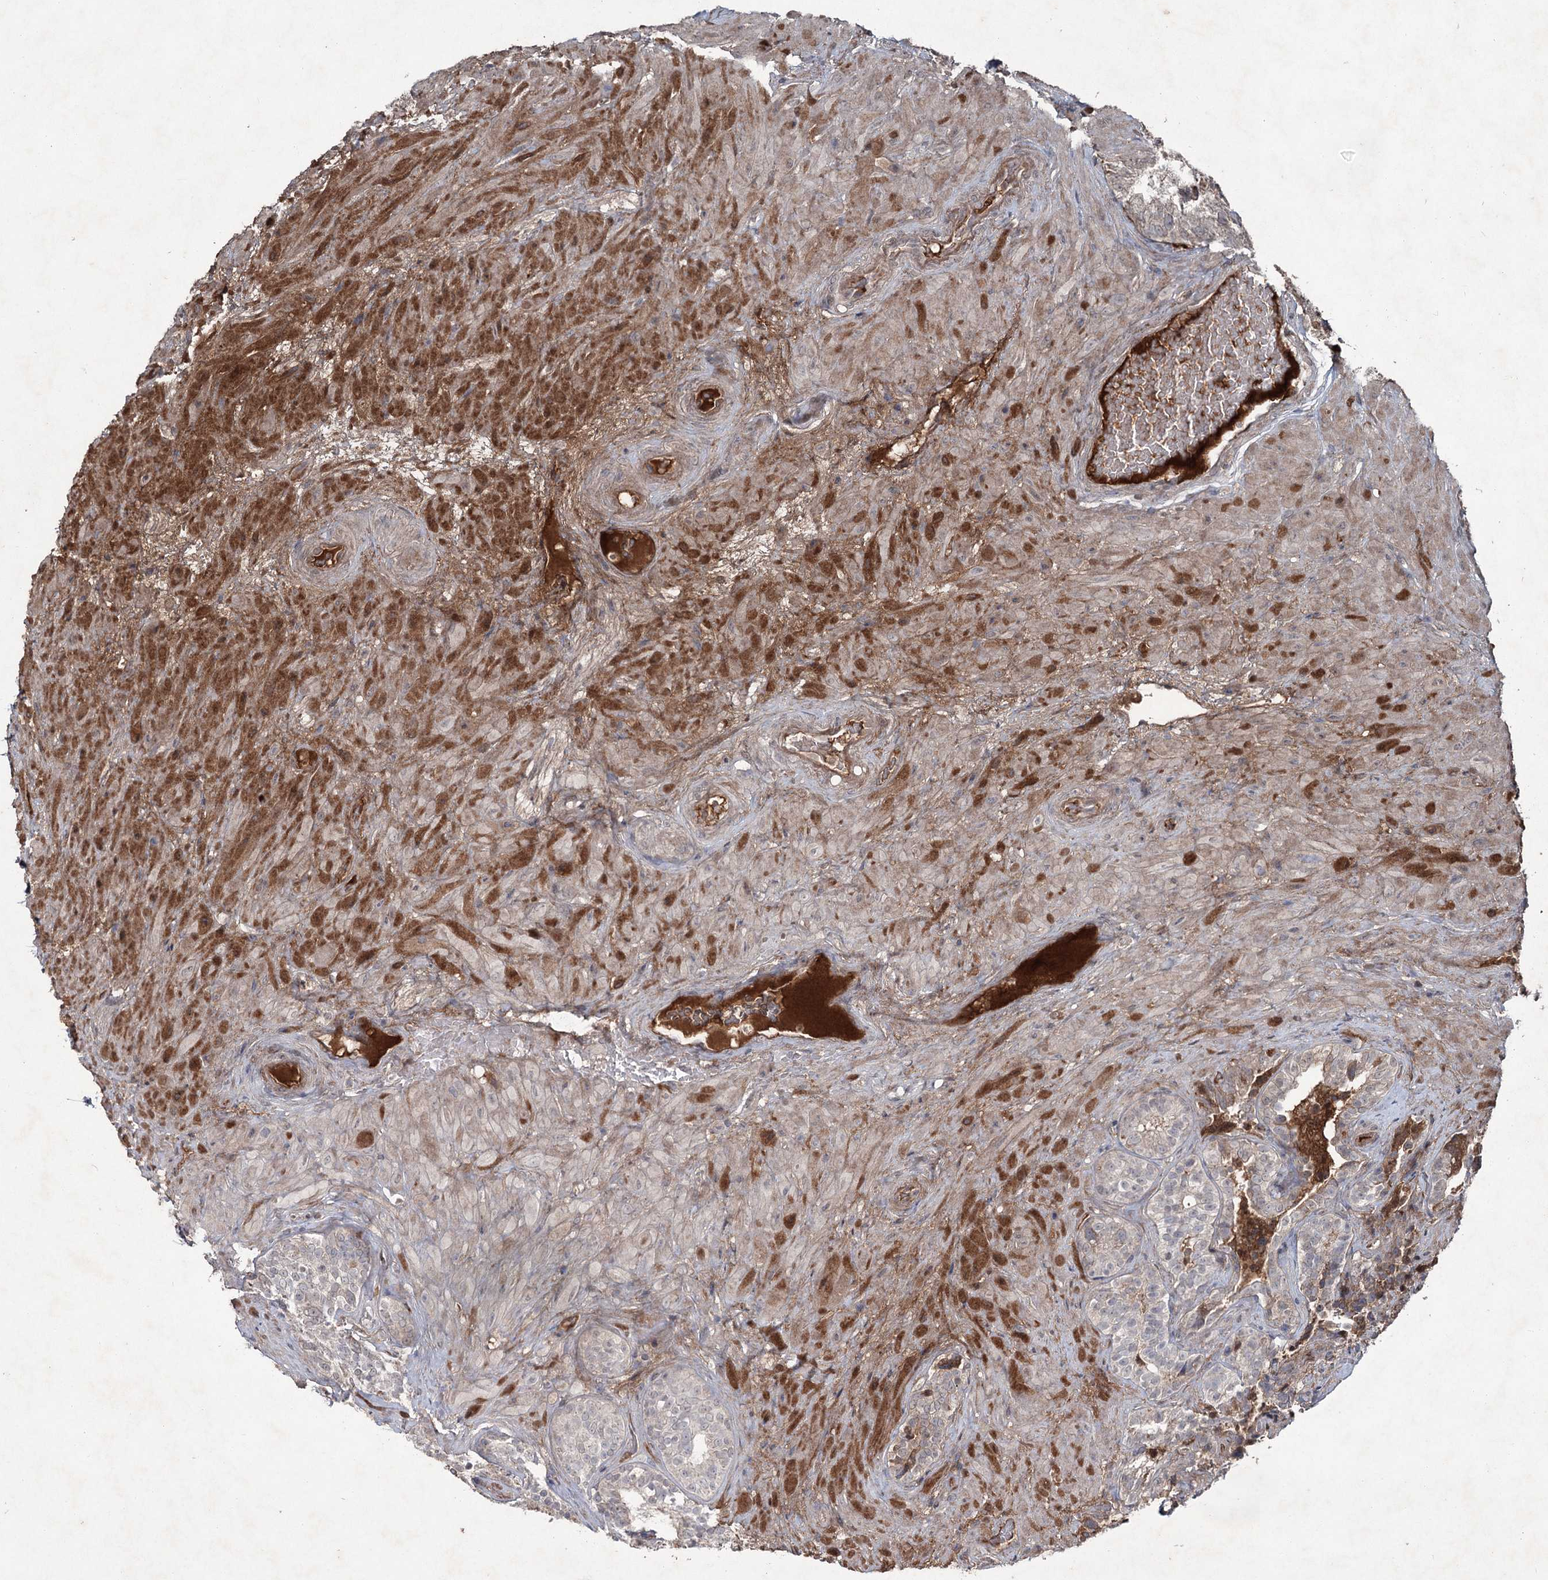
{"staining": {"intensity": "weak", "quantity": "<25%", "location": "cytoplasmic/membranous"}, "tissue": "seminal vesicle", "cell_type": "Glandular cells", "image_type": "normal", "snomed": [{"axis": "morphology", "description": "Normal tissue, NOS"}, {"axis": "topography", "description": "Seminal veicle"}, {"axis": "topography", "description": "Peripheral nerve tissue"}], "caption": "Human seminal vesicle stained for a protein using IHC displays no positivity in glandular cells.", "gene": "PGLYRP2", "patient": {"sex": "male", "age": 67}}